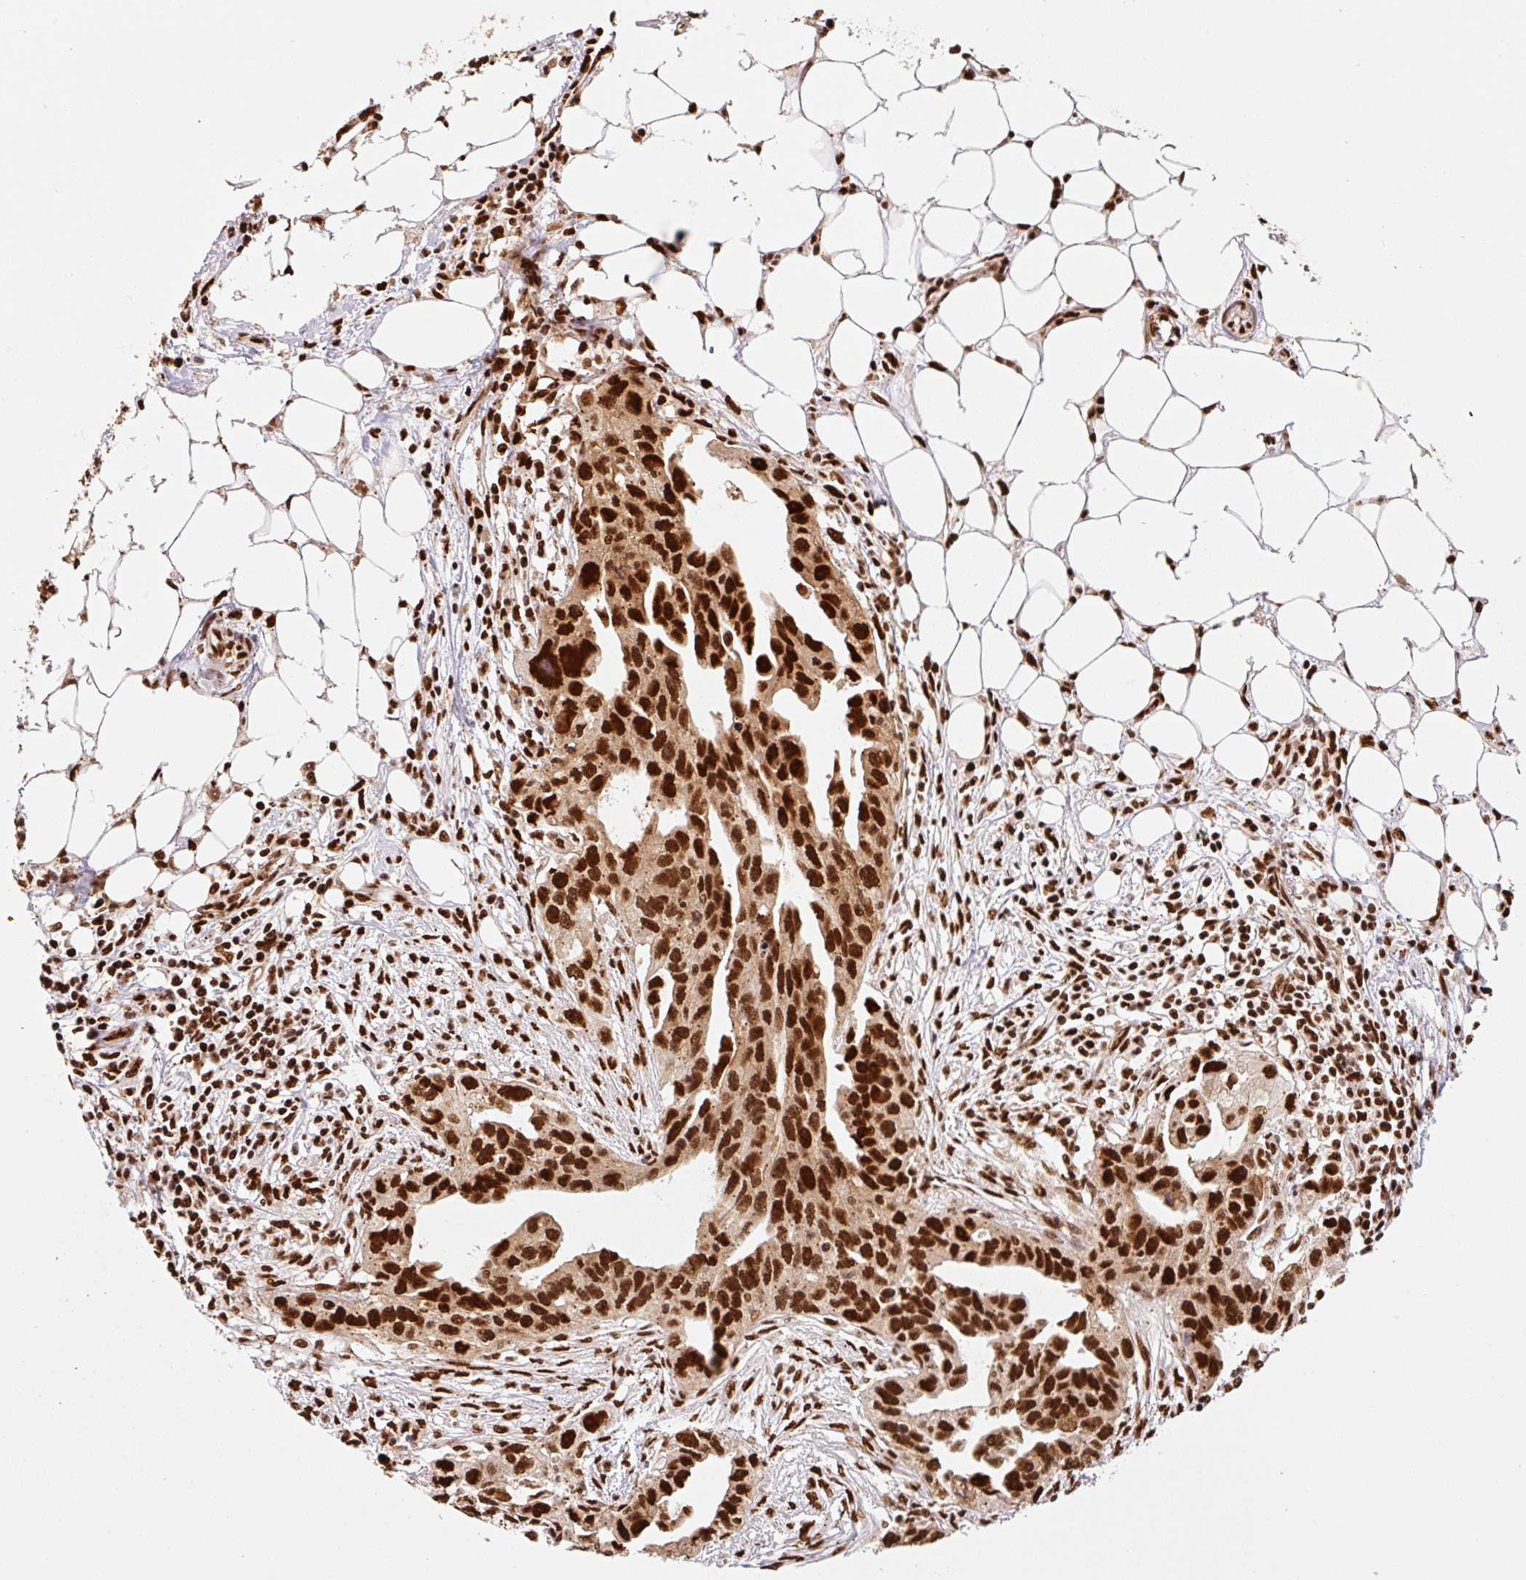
{"staining": {"intensity": "strong", "quantity": ">75%", "location": "nuclear"}, "tissue": "ovarian cancer", "cell_type": "Tumor cells", "image_type": "cancer", "snomed": [{"axis": "morphology", "description": "Carcinoma, endometroid"}, {"axis": "morphology", "description": "Cystadenocarcinoma, serous, NOS"}, {"axis": "topography", "description": "Ovary"}], "caption": "An immunohistochemistry micrograph of neoplastic tissue is shown. Protein staining in brown highlights strong nuclear positivity in ovarian cancer within tumor cells. (DAB (3,3'-diaminobenzidine) IHC with brightfield microscopy, high magnification).", "gene": "GPR139", "patient": {"sex": "female", "age": 45}}